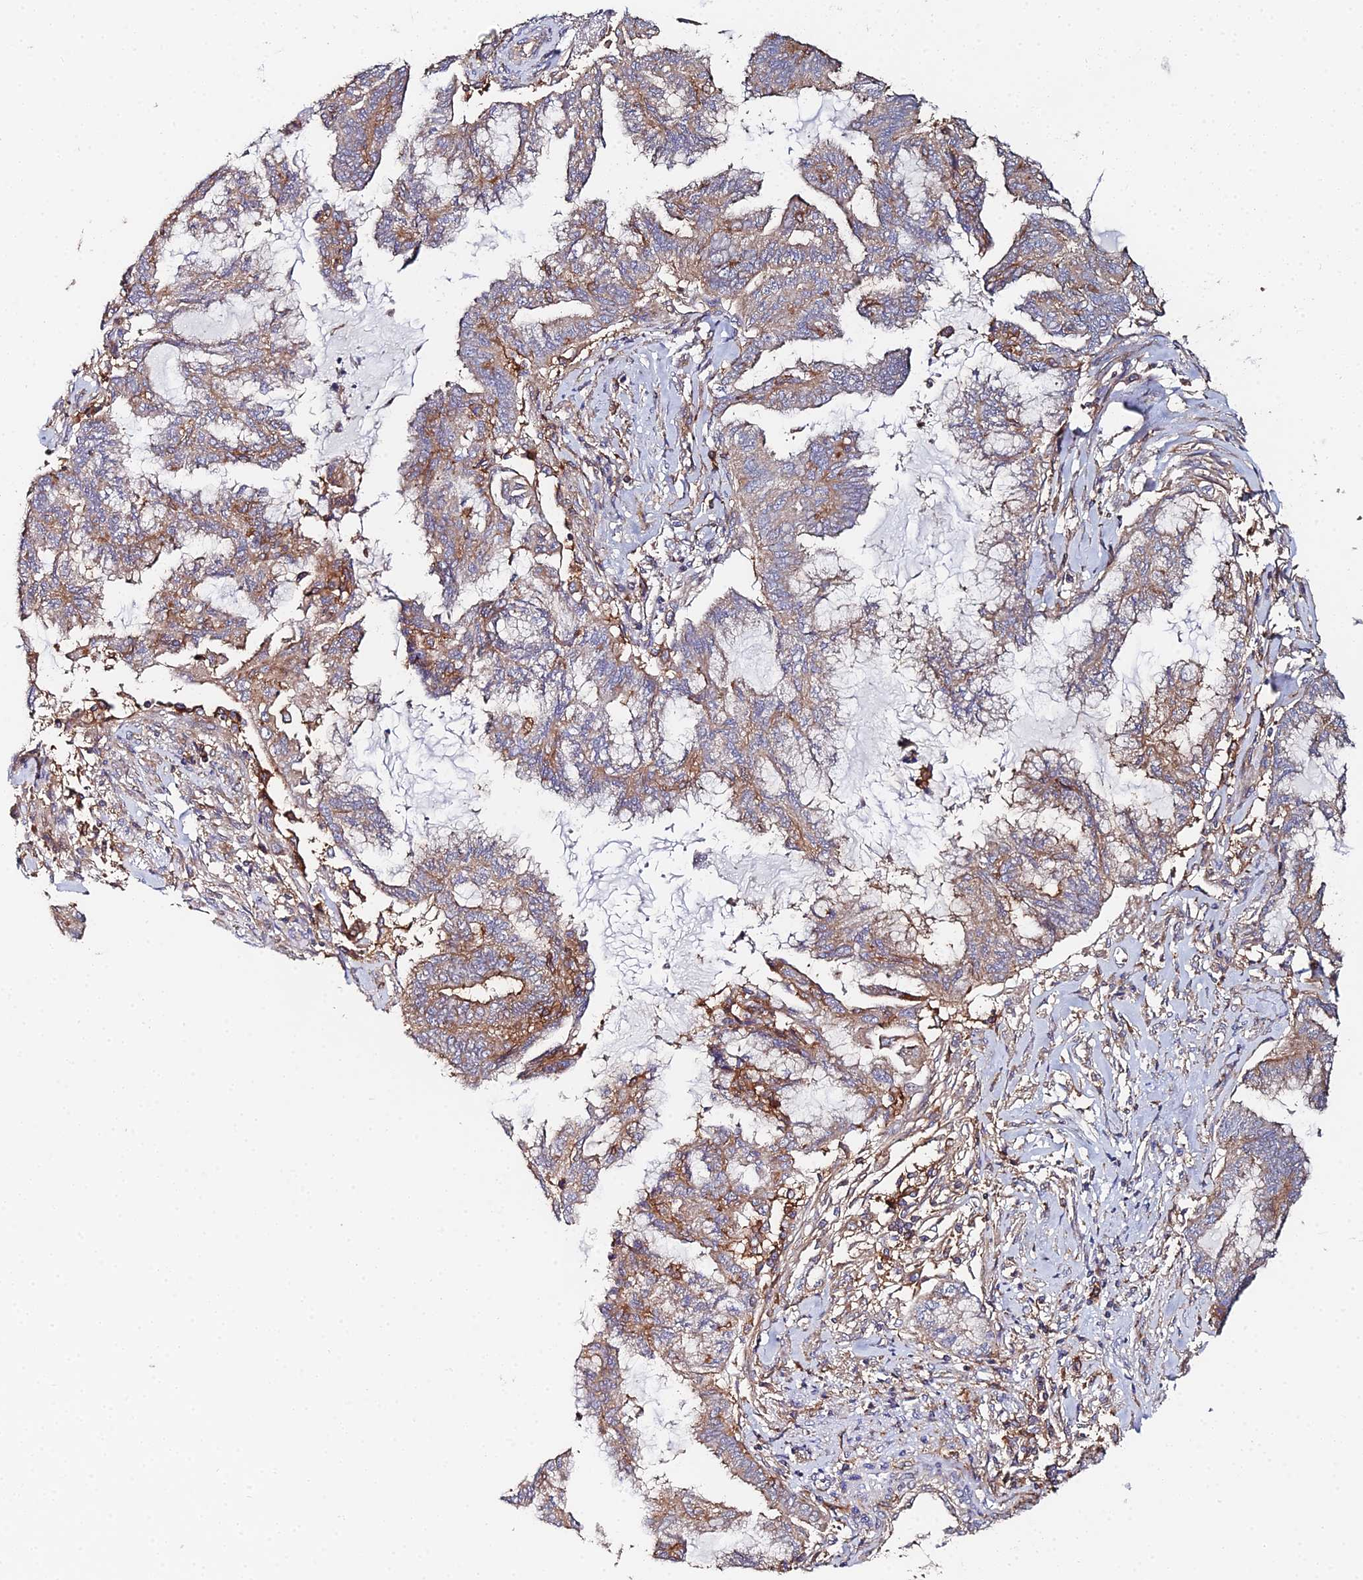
{"staining": {"intensity": "moderate", "quantity": "25%-75%", "location": "cytoplasmic/membranous"}, "tissue": "endometrial cancer", "cell_type": "Tumor cells", "image_type": "cancer", "snomed": [{"axis": "morphology", "description": "Adenocarcinoma, NOS"}, {"axis": "topography", "description": "Endometrium"}], "caption": "DAB immunohistochemical staining of human endometrial cancer demonstrates moderate cytoplasmic/membranous protein expression in approximately 25%-75% of tumor cells.", "gene": "GNG5B", "patient": {"sex": "female", "age": 86}}